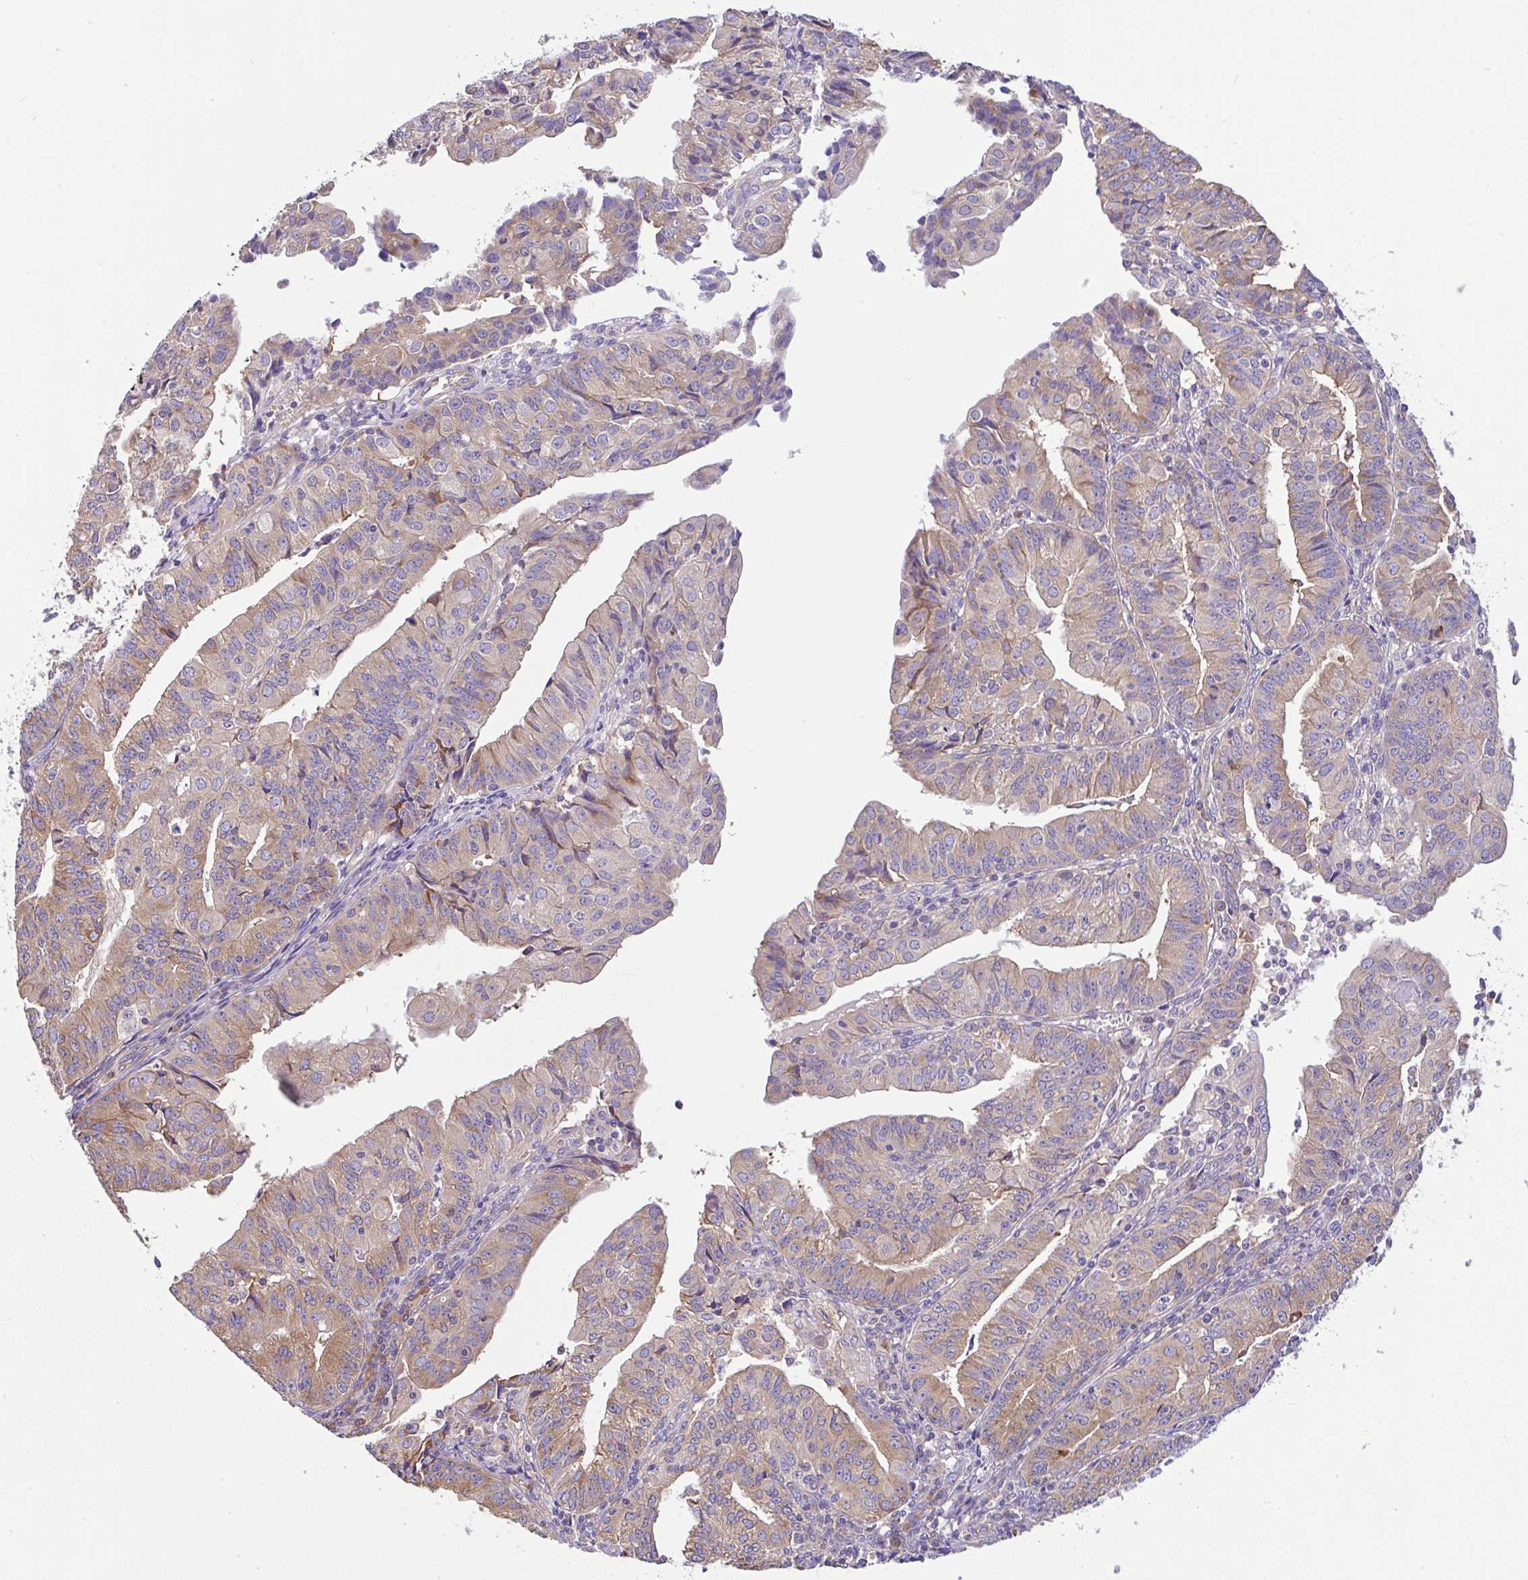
{"staining": {"intensity": "moderate", "quantity": "25%-75%", "location": "cytoplasmic/membranous"}, "tissue": "endometrial cancer", "cell_type": "Tumor cells", "image_type": "cancer", "snomed": [{"axis": "morphology", "description": "Adenocarcinoma, NOS"}, {"axis": "topography", "description": "Endometrium"}], "caption": "This is an image of IHC staining of adenocarcinoma (endometrial), which shows moderate positivity in the cytoplasmic/membranous of tumor cells.", "gene": "GFPT2", "patient": {"sex": "female", "age": 56}}